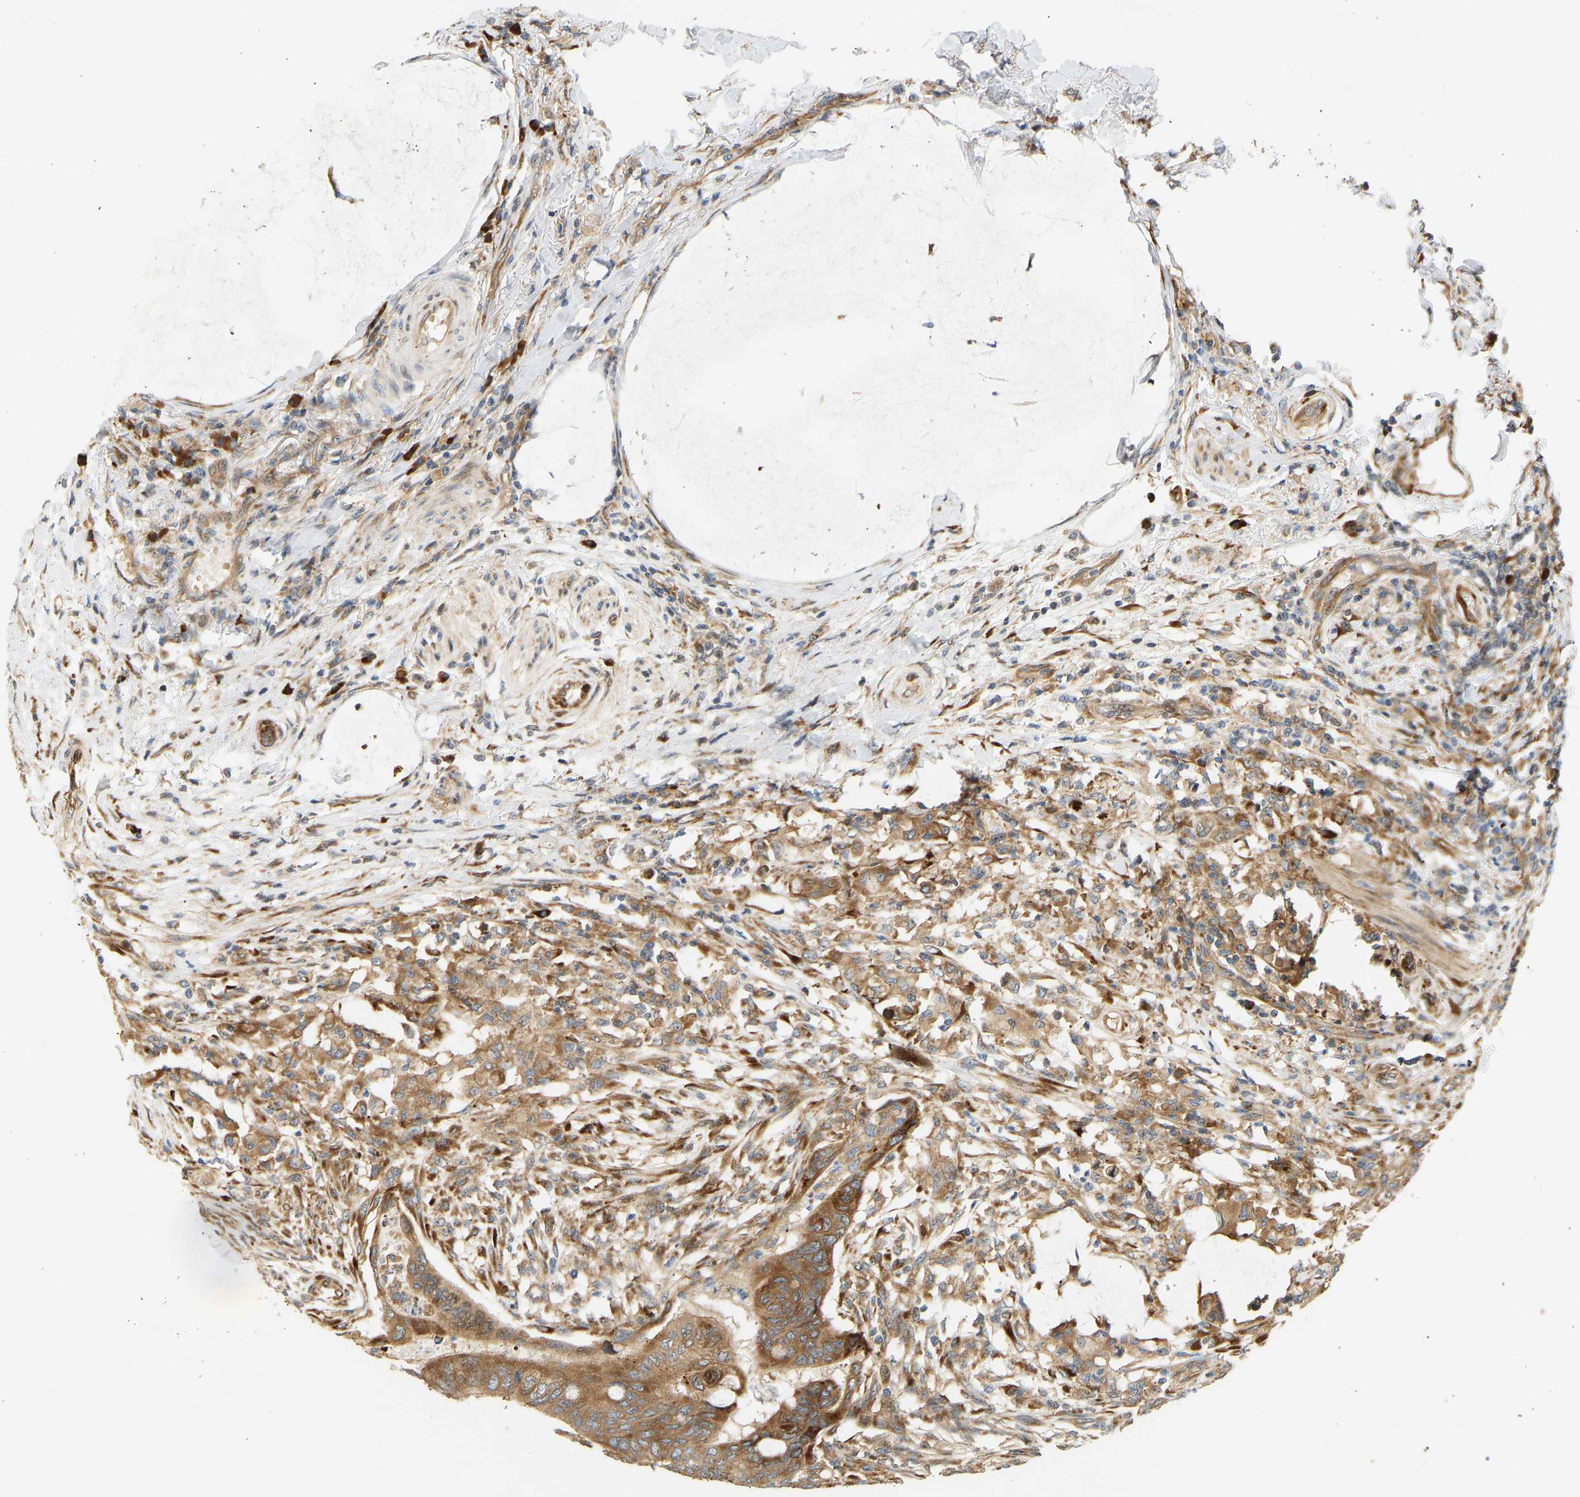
{"staining": {"intensity": "strong", "quantity": ">75%", "location": "cytoplasmic/membranous"}, "tissue": "colorectal cancer", "cell_type": "Tumor cells", "image_type": "cancer", "snomed": [{"axis": "morphology", "description": "Normal tissue, NOS"}, {"axis": "morphology", "description": "Adenocarcinoma, NOS"}, {"axis": "topography", "description": "Rectum"}, {"axis": "topography", "description": "Peripheral nerve tissue"}], "caption": "Colorectal adenocarcinoma stained with a protein marker reveals strong staining in tumor cells.", "gene": "RPS14", "patient": {"sex": "male", "age": 92}}